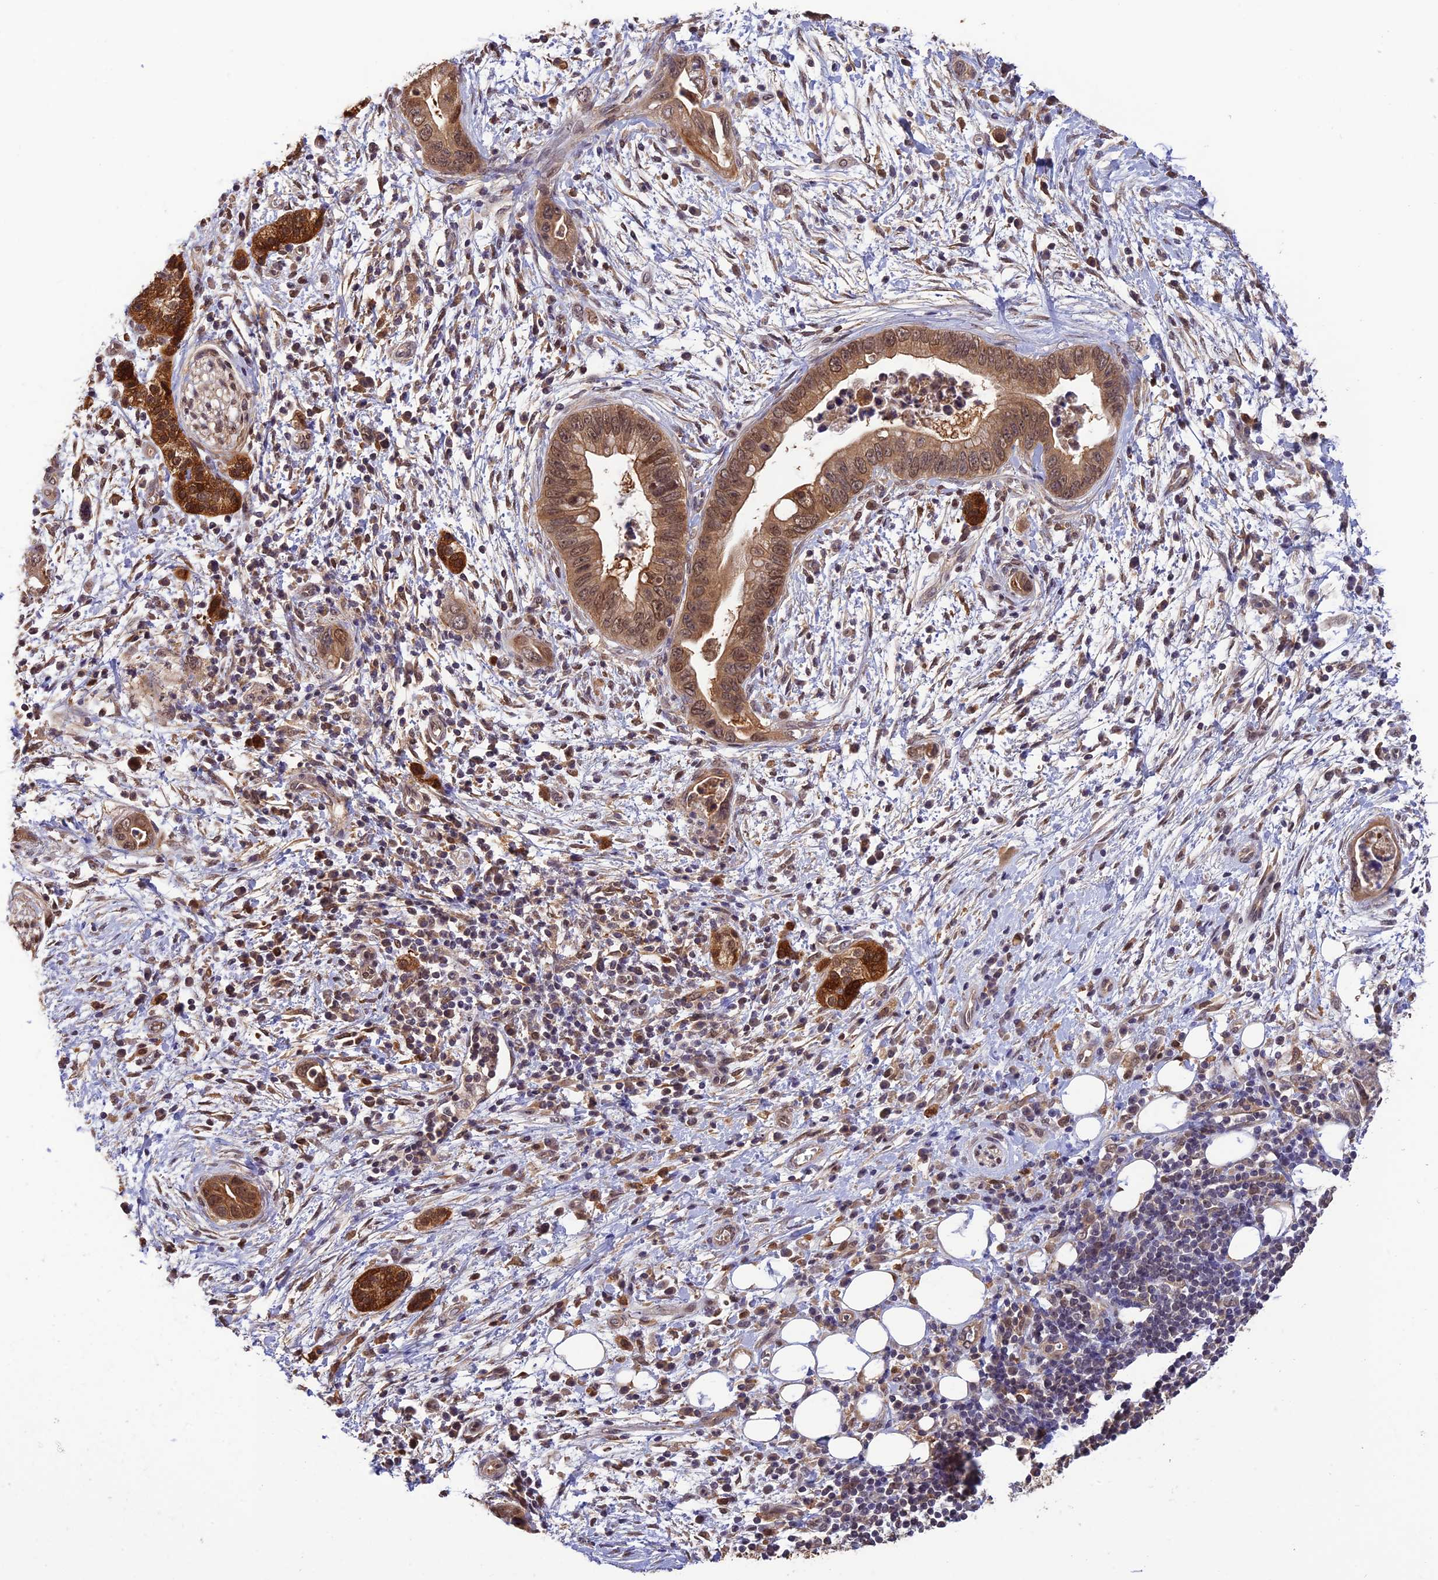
{"staining": {"intensity": "moderate", "quantity": ">75%", "location": "cytoplasmic/membranous,nuclear"}, "tissue": "pancreatic cancer", "cell_type": "Tumor cells", "image_type": "cancer", "snomed": [{"axis": "morphology", "description": "Adenocarcinoma, NOS"}, {"axis": "topography", "description": "Pancreas"}], "caption": "The histopathology image reveals immunohistochemical staining of pancreatic adenocarcinoma. There is moderate cytoplasmic/membranous and nuclear staining is identified in approximately >75% of tumor cells.", "gene": "MNS1", "patient": {"sex": "male", "age": 75}}